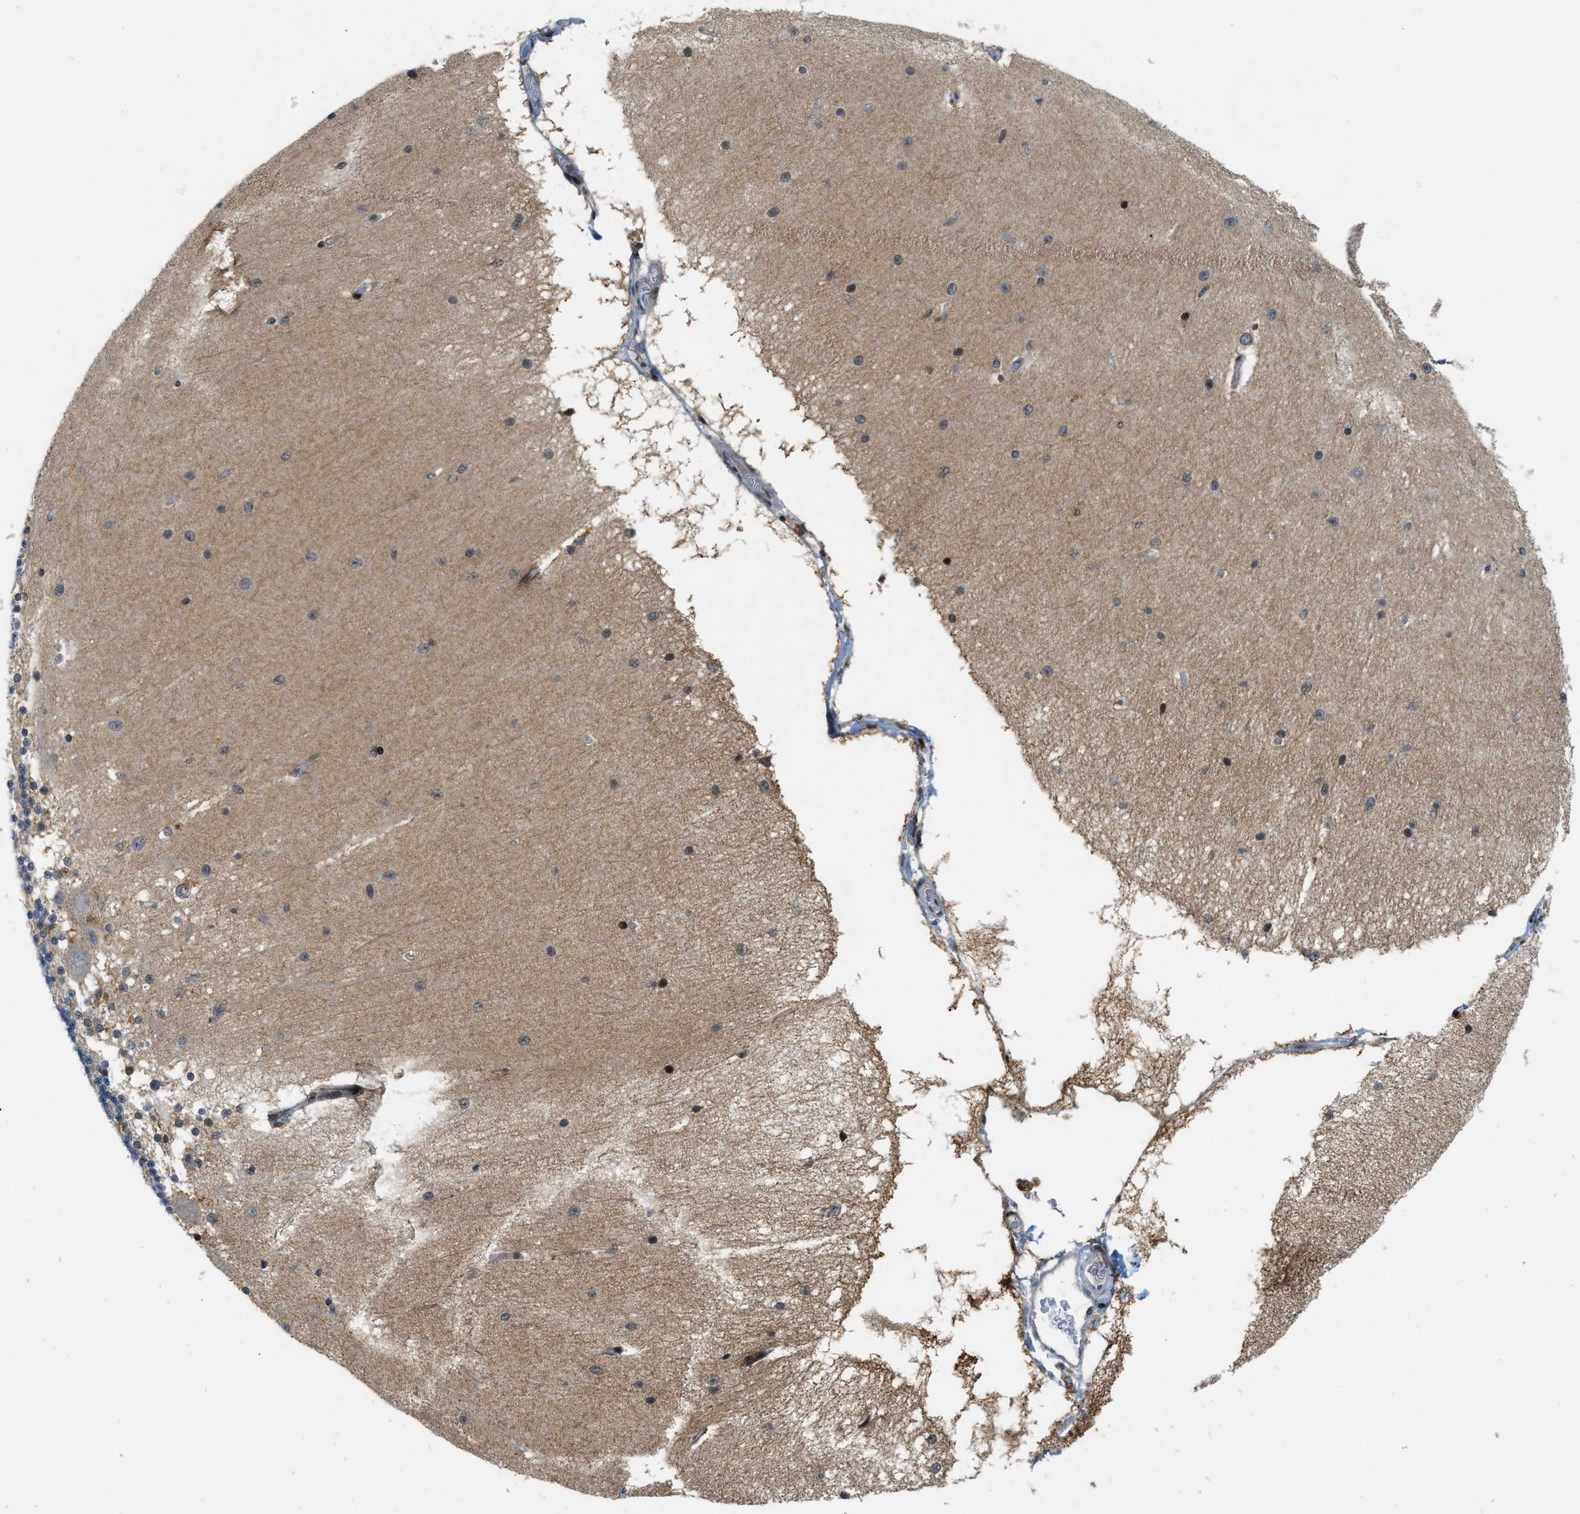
{"staining": {"intensity": "weak", "quantity": "25%-75%", "location": "nuclear"}, "tissue": "cerebellum", "cell_type": "Cells in granular layer", "image_type": "normal", "snomed": [{"axis": "morphology", "description": "Normal tissue, NOS"}, {"axis": "topography", "description": "Cerebellum"}], "caption": "Immunohistochemical staining of benign human cerebellum reveals 25%-75% levels of weak nuclear protein expression in about 25%-75% of cells in granular layer.", "gene": "ING1", "patient": {"sex": "female", "age": 54}}